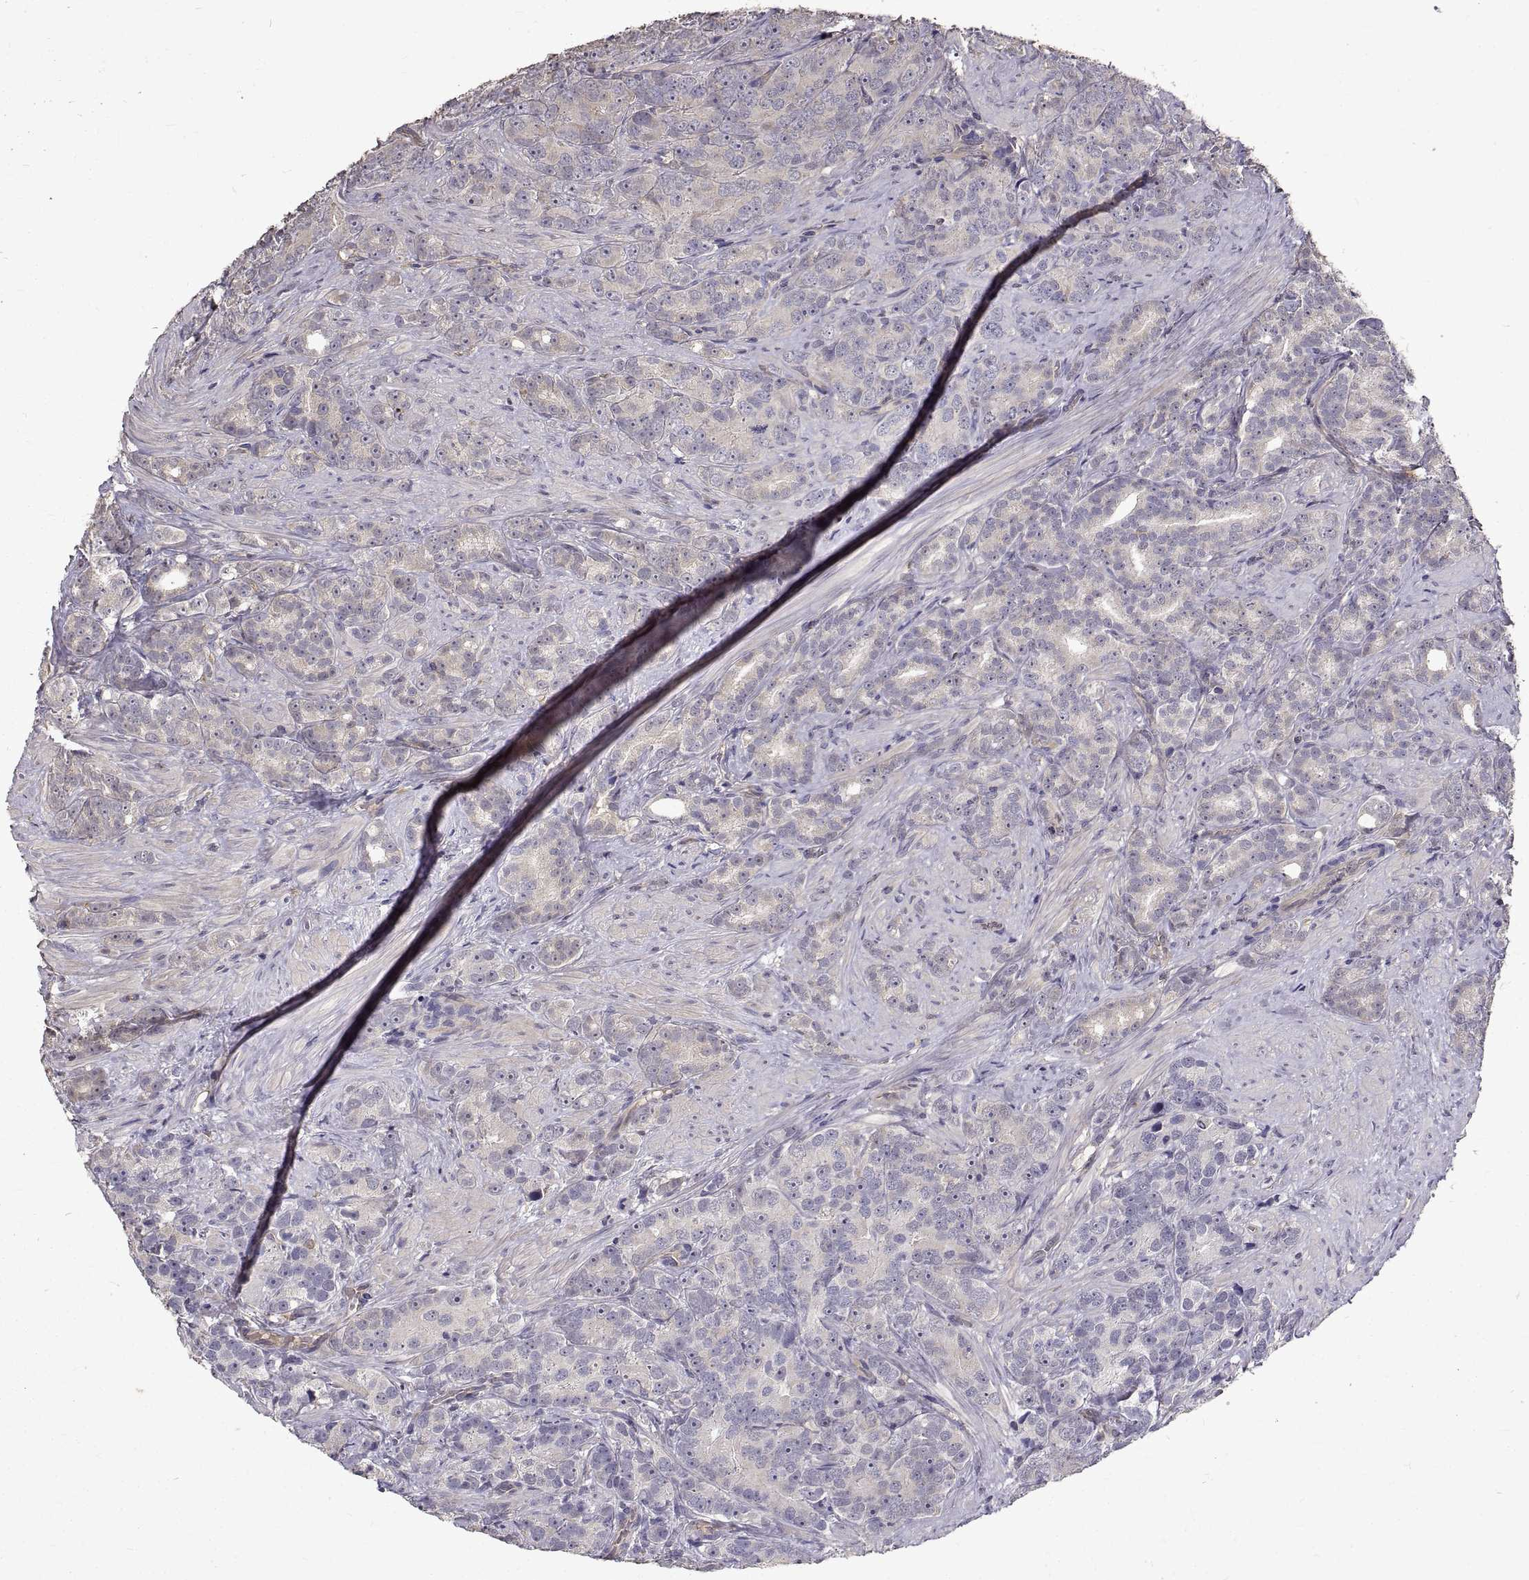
{"staining": {"intensity": "negative", "quantity": "none", "location": "none"}, "tissue": "prostate cancer", "cell_type": "Tumor cells", "image_type": "cancer", "snomed": [{"axis": "morphology", "description": "Adenocarcinoma, High grade"}, {"axis": "topography", "description": "Prostate"}], "caption": "Immunohistochemistry (IHC) photomicrograph of human prostate cancer (adenocarcinoma (high-grade)) stained for a protein (brown), which displays no positivity in tumor cells.", "gene": "PEA15", "patient": {"sex": "male", "age": 90}}